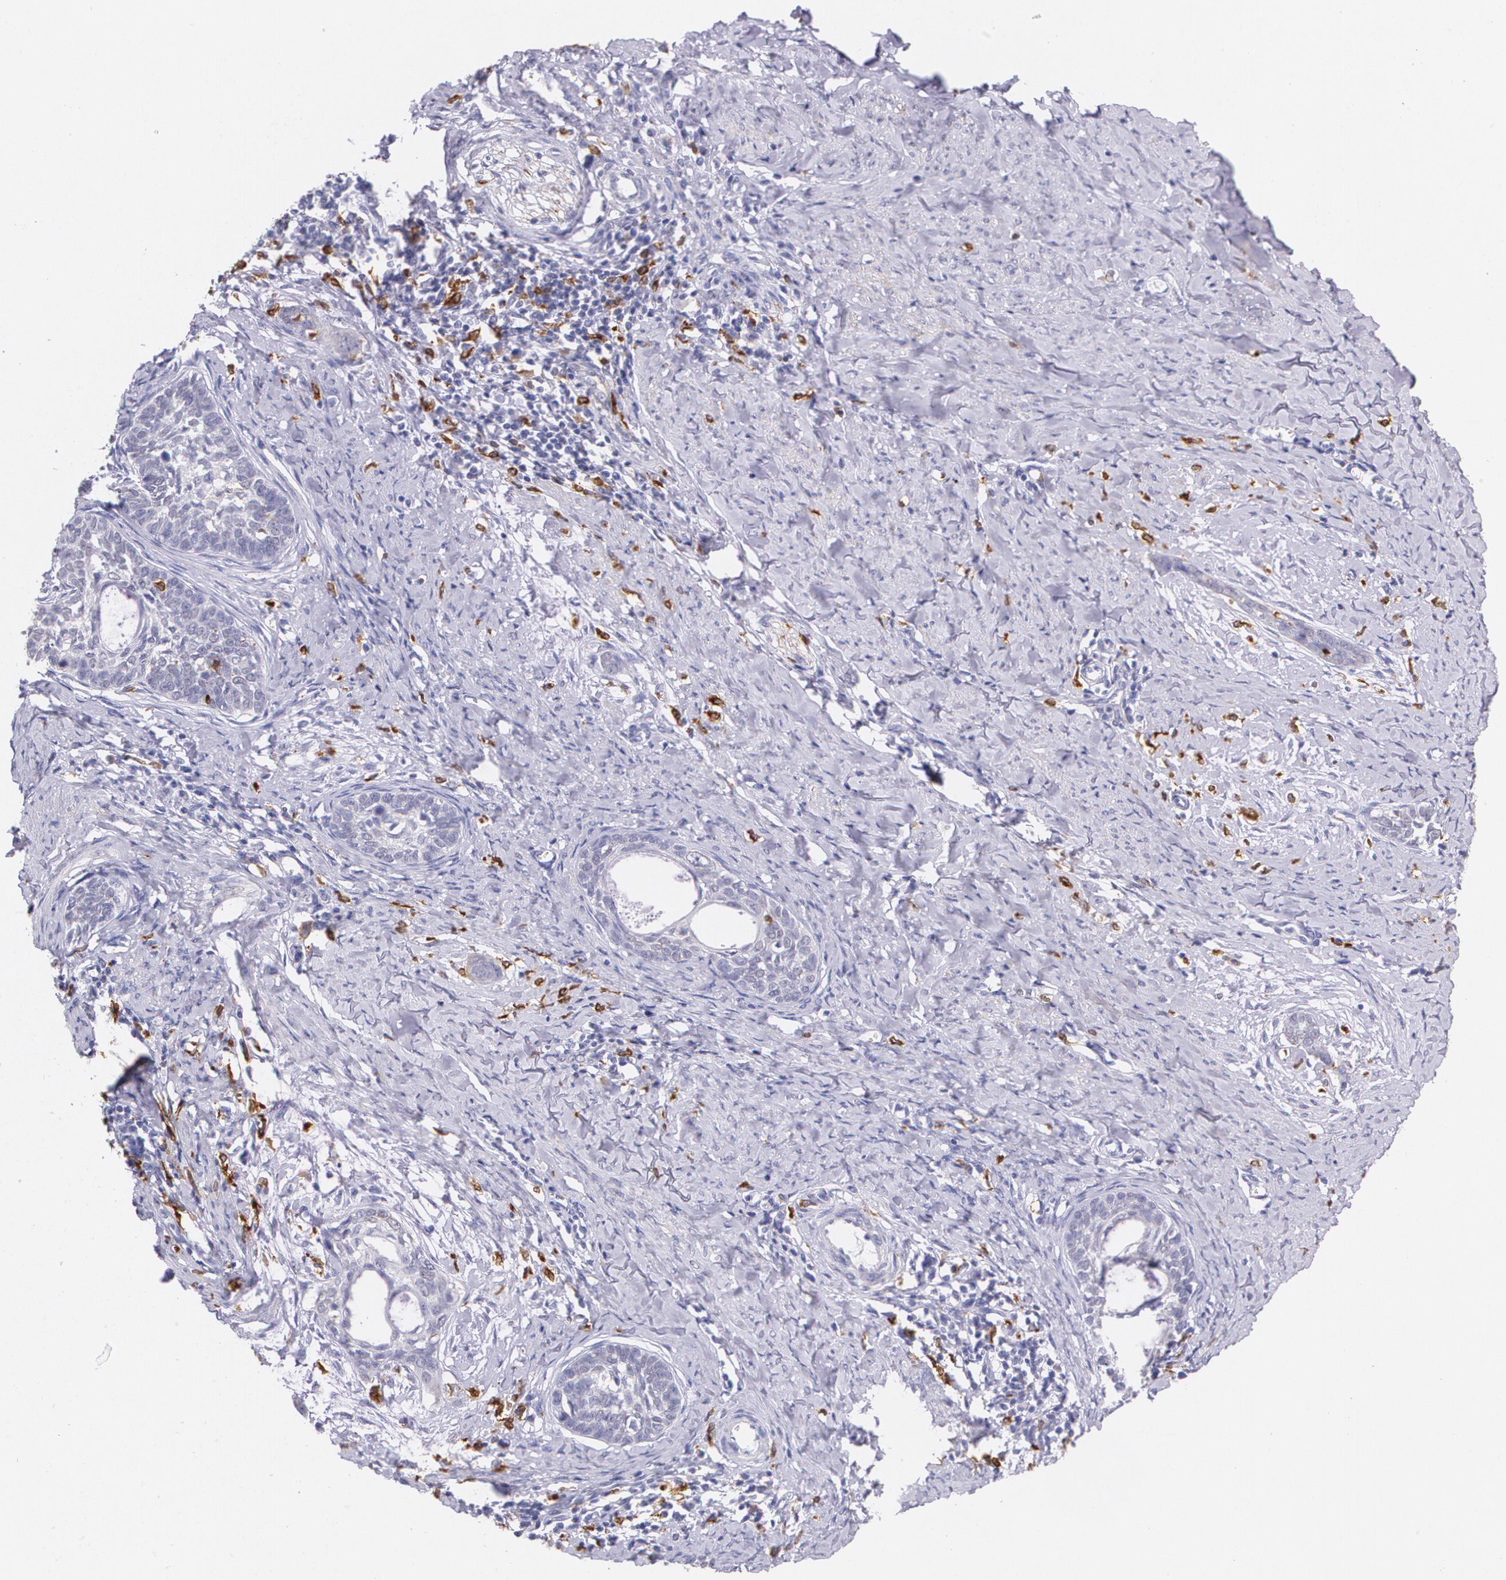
{"staining": {"intensity": "negative", "quantity": "none", "location": "none"}, "tissue": "cervical cancer", "cell_type": "Tumor cells", "image_type": "cancer", "snomed": [{"axis": "morphology", "description": "Squamous cell carcinoma, NOS"}, {"axis": "topography", "description": "Cervix"}], "caption": "Human cervical squamous cell carcinoma stained for a protein using IHC demonstrates no positivity in tumor cells.", "gene": "RTN1", "patient": {"sex": "female", "age": 33}}